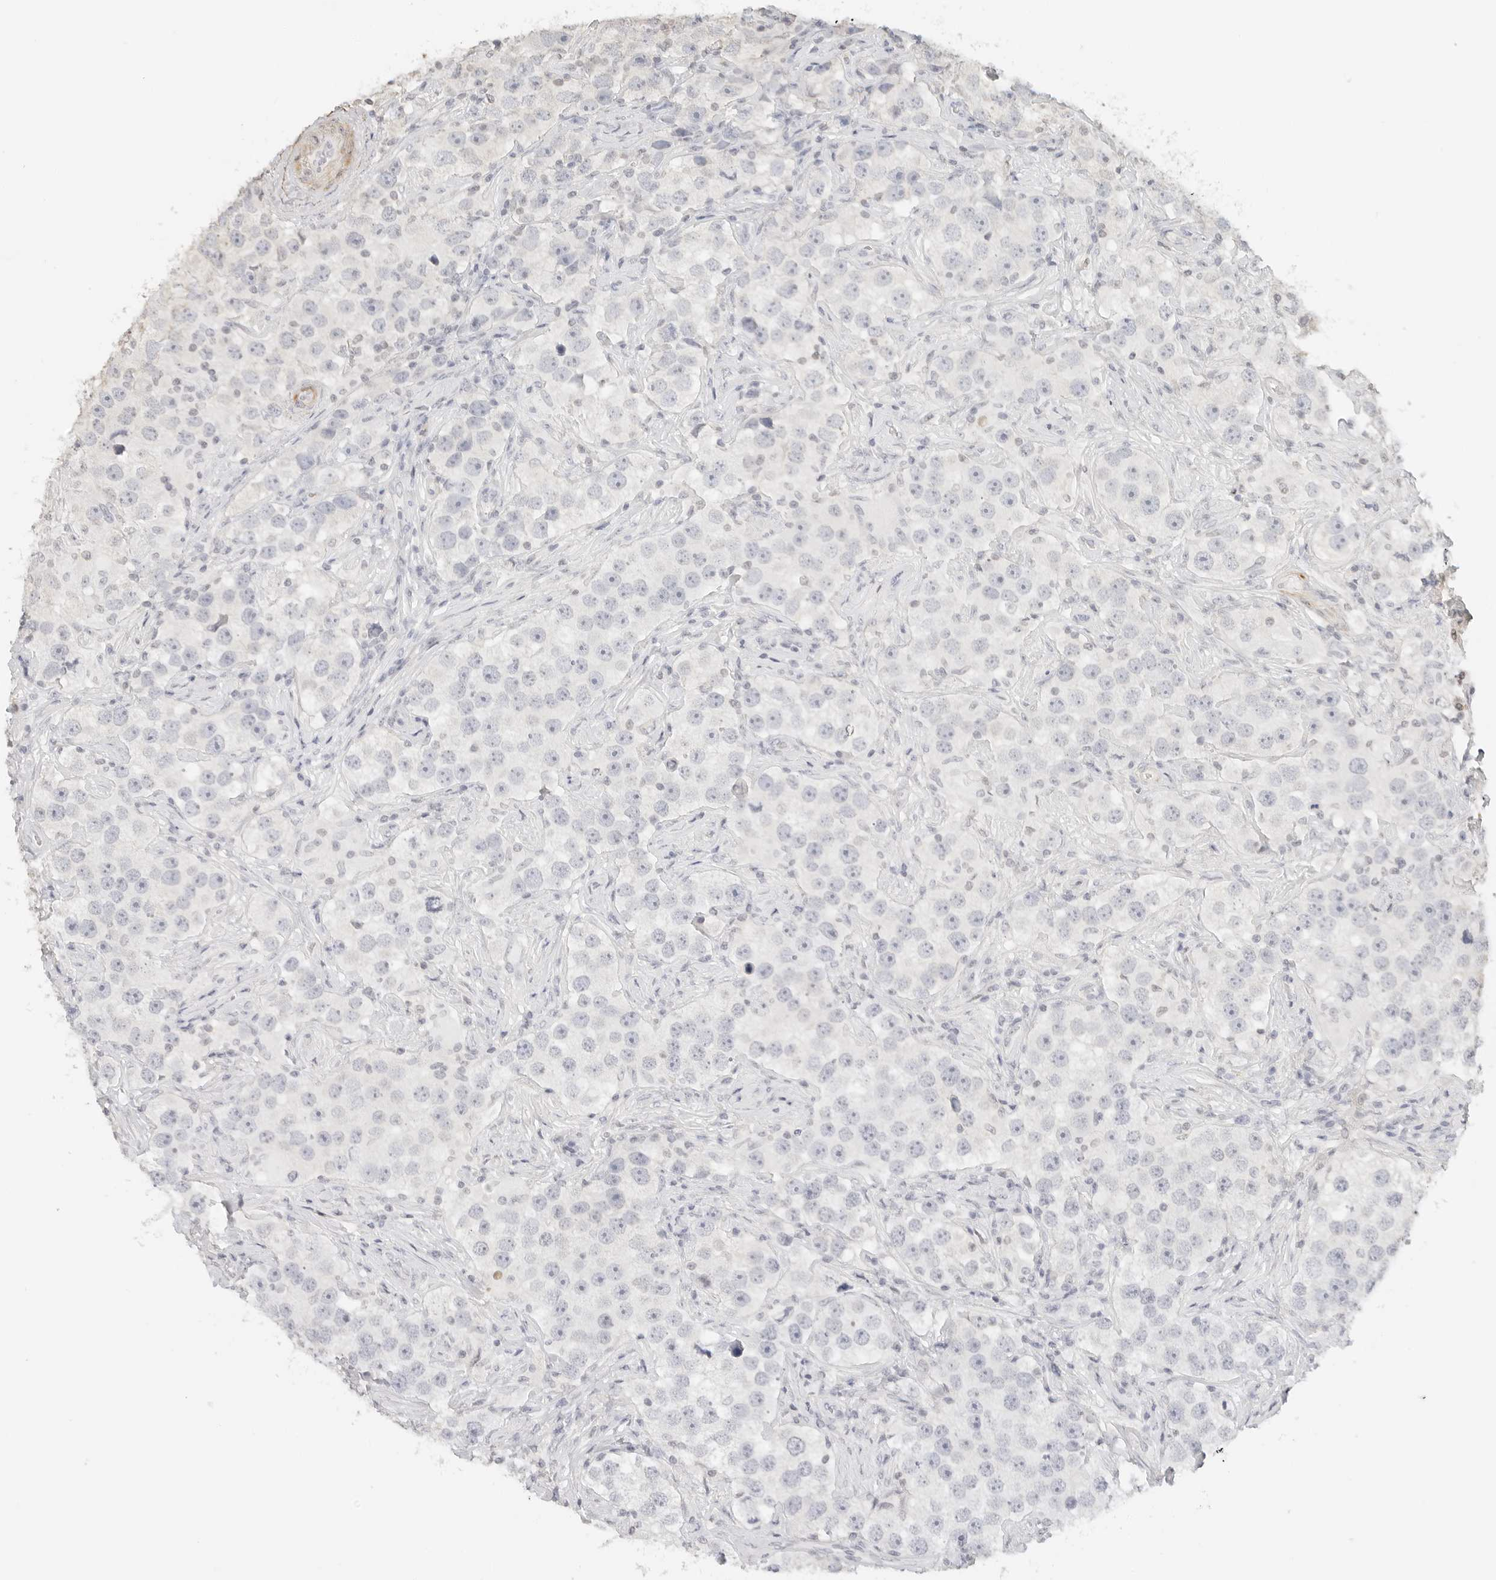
{"staining": {"intensity": "negative", "quantity": "none", "location": "none"}, "tissue": "testis cancer", "cell_type": "Tumor cells", "image_type": "cancer", "snomed": [{"axis": "morphology", "description": "Seminoma, NOS"}, {"axis": "topography", "description": "Testis"}], "caption": "Immunohistochemistry of human testis cancer shows no expression in tumor cells.", "gene": "PCDH19", "patient": {"sex": "male", "age": 49}}